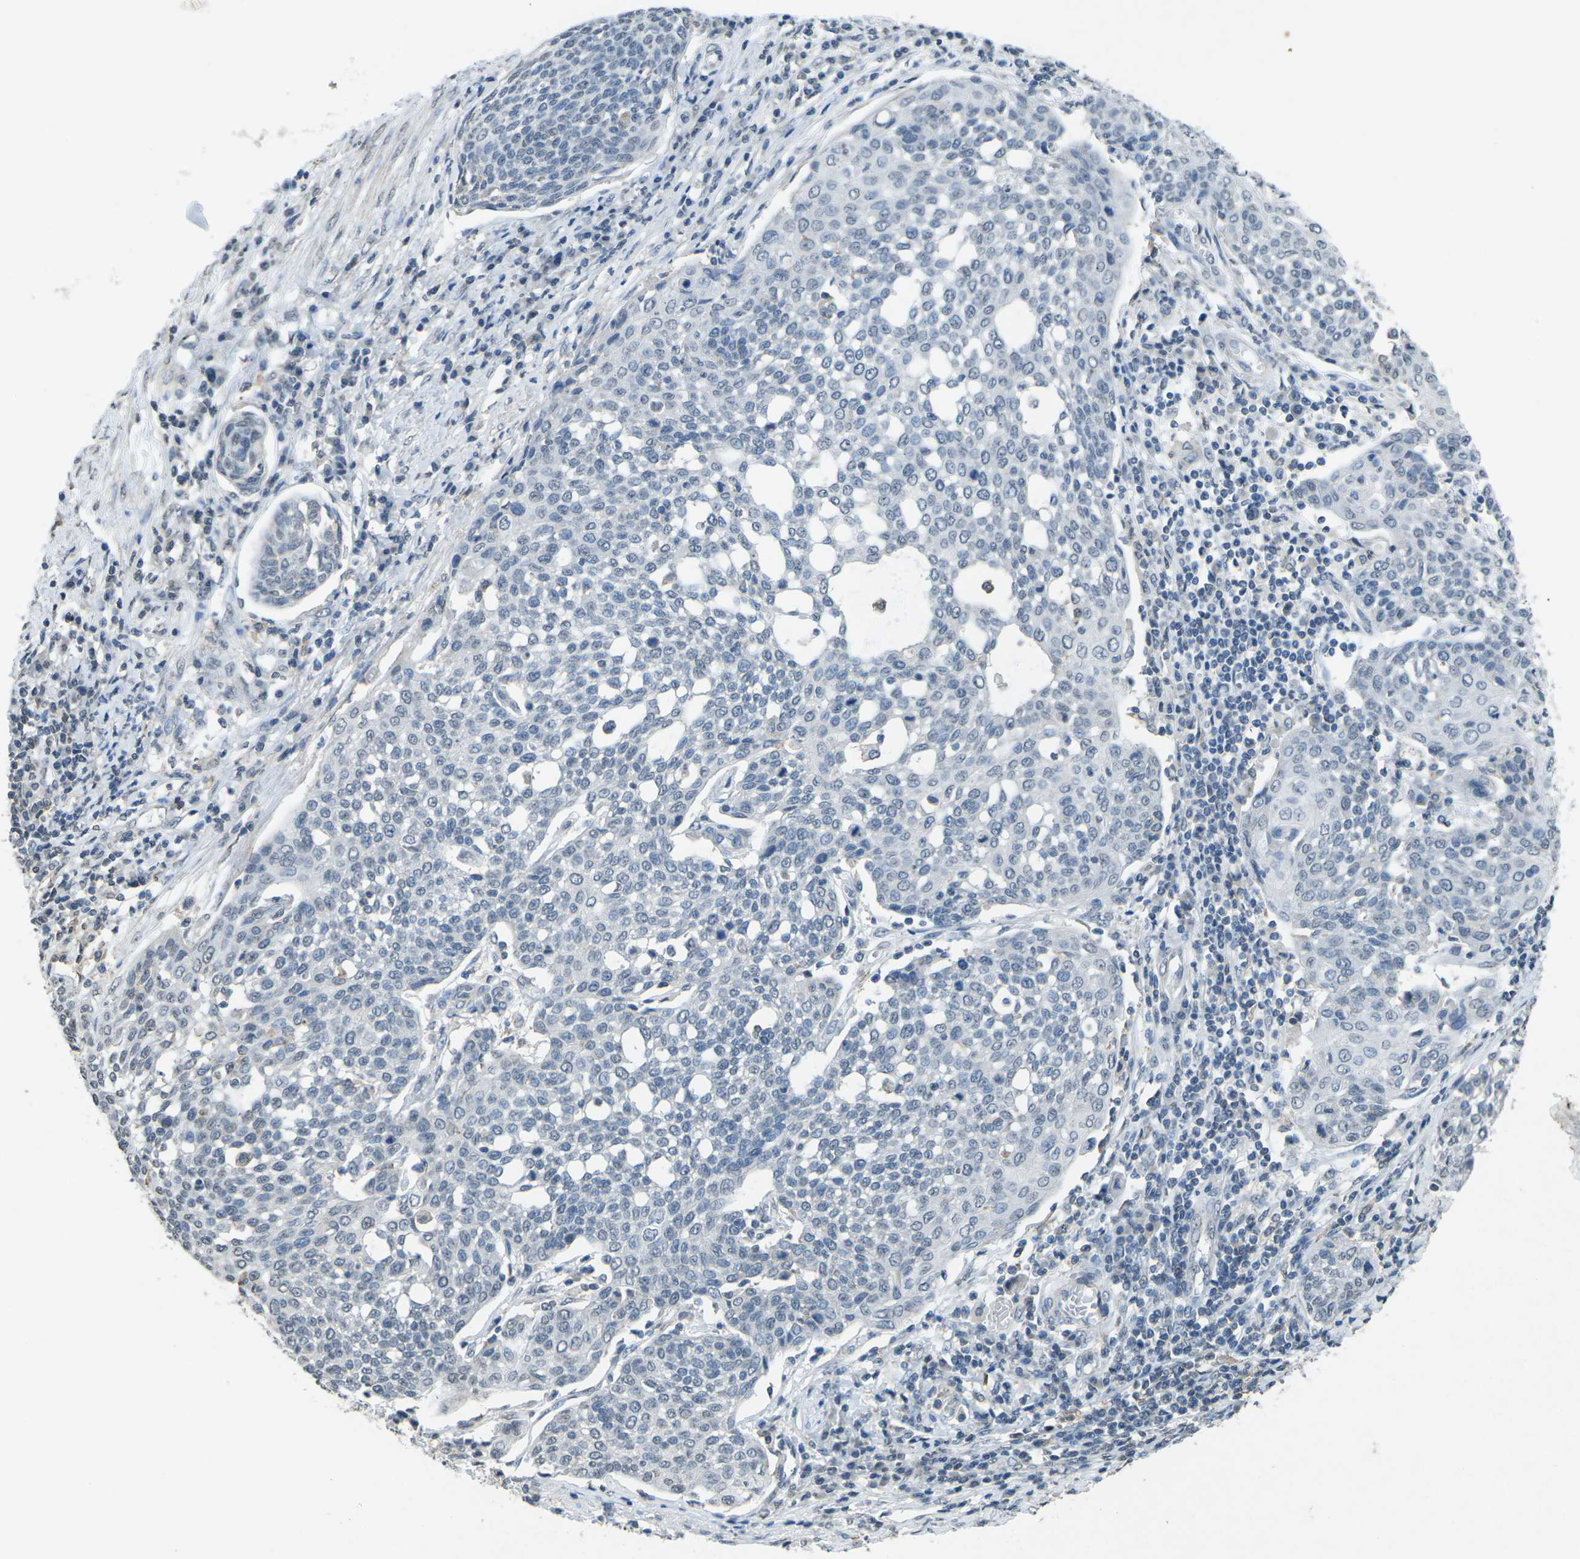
{"staining": {"intensity": "negative", "quantity": "none", "location": "none"}, "tissue": "cervical cancer", "cell_type": "Tumor cells", "image_type": "cancer", "snomed": [{"axis": "morphology", "description": "Squamous cell carcinoma, NOS"}, {"axis": "topography", "description": "Cervix"}], "caption": "The histopathology image demonstrates no significant expression in tumor cells of cervical squamous cell carcinoma.", "gene": "TFR2", "patient": {"sex": "female", "age": 34}}